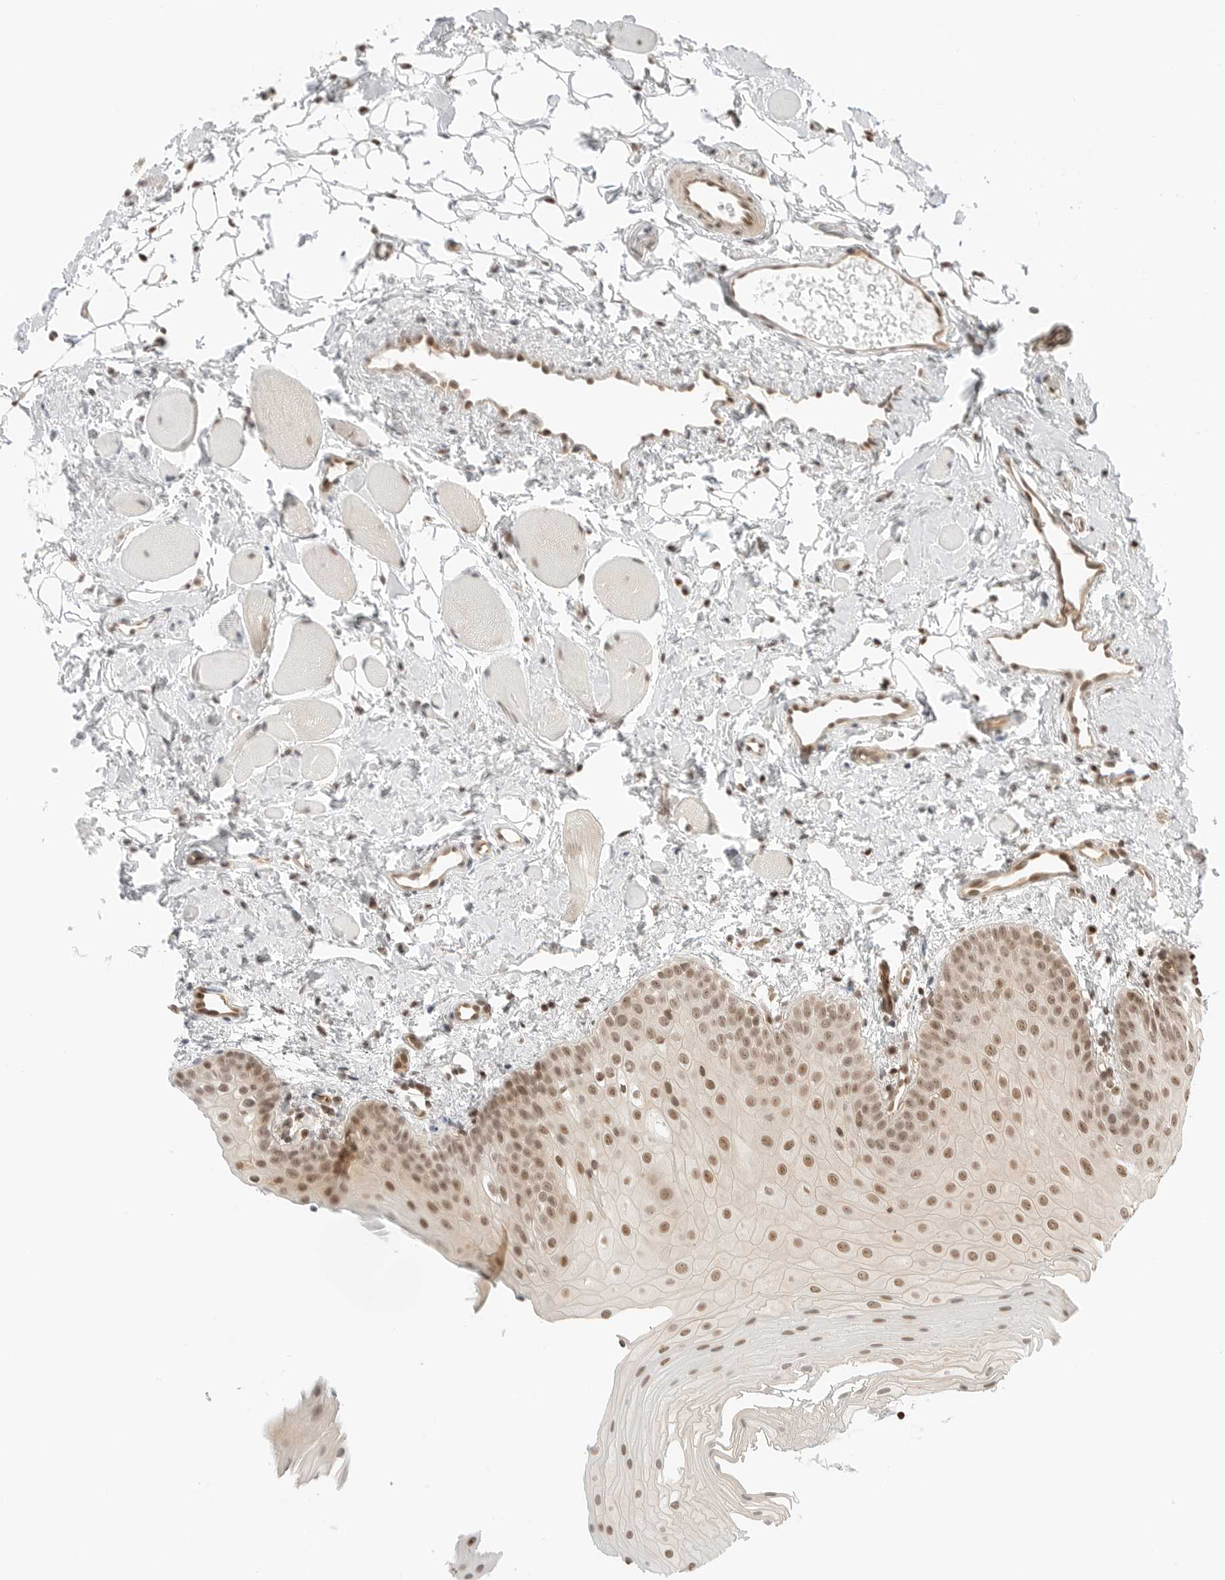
{"staining": {"intensity": "moderate", "quantity": ">75%", "location": "nuclear"}, "tissue": "oral mucosa", "cell_type": "Squamous epithelial cells", "image_type": "normal", "snomed": [{"axis": "morphology", "description": "Normal tissue, NOS"}, {"axis": "topography", "description": "Oral tissue"}], "caption": "Immunohistochemistry (DAB) staining of normal oral mucosa shows moderate nuclear protein positivity in approximately >75% of squamous epithelial cells.", "gene": "CRTC2", "patient": {"sex": "male", "age": 28}}